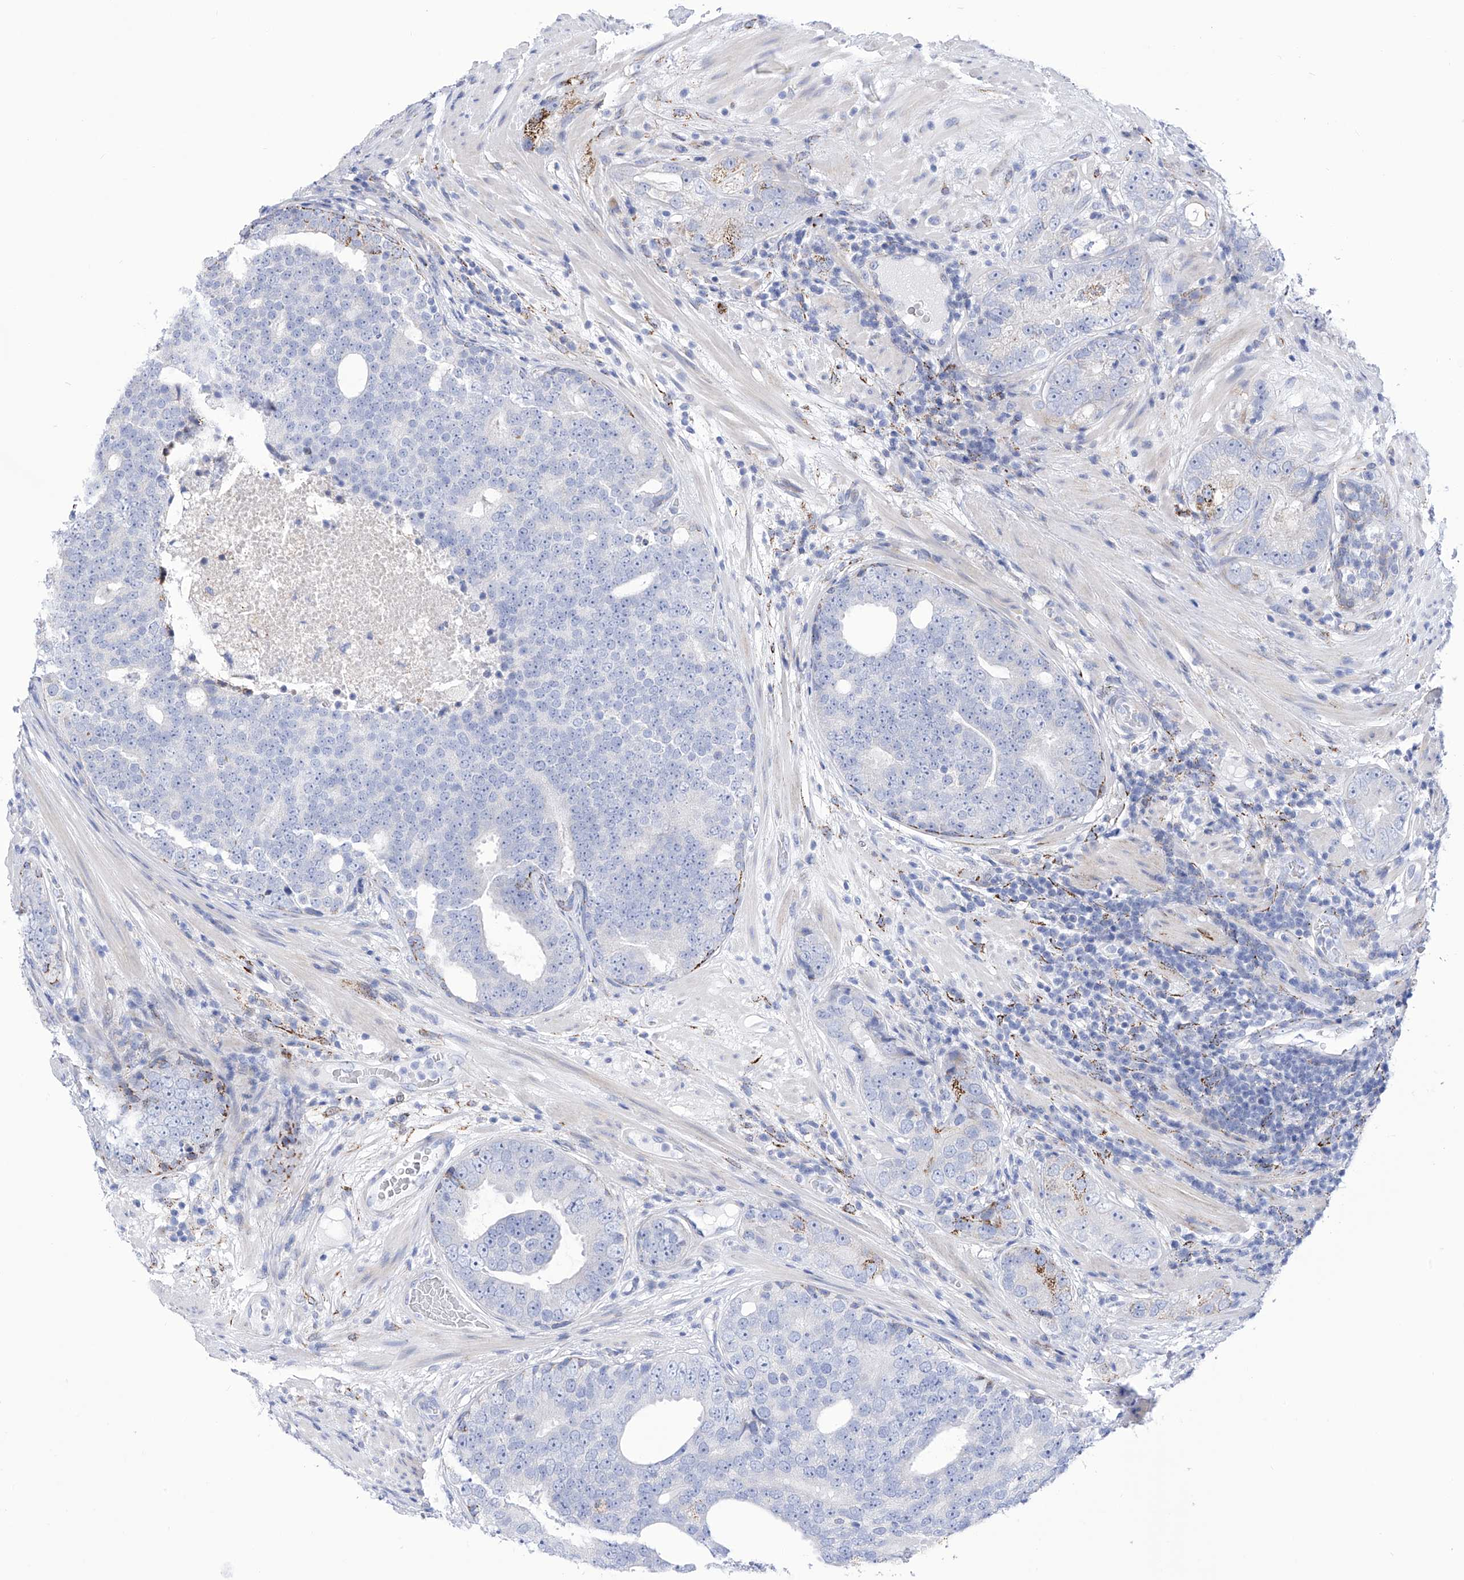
{"staining": {"intensity": "negative", "quantity": "none", "location": "none"}, "tissue": "prostate cancer", "cell_type": "Tumor cells", "image_type": "cancer", "snomed": [{"axis": "morphology", "description": "Adenocarcinoma, High grade"}, {"axis": "topography", "description": "Prostate"}], "caption": "This is a histopathology image of IHC staining of prostate cancer, which shows no positivity in tumor cells.", "gene": "C1orf87", "patient": {"sex": "male", "age": 56}}